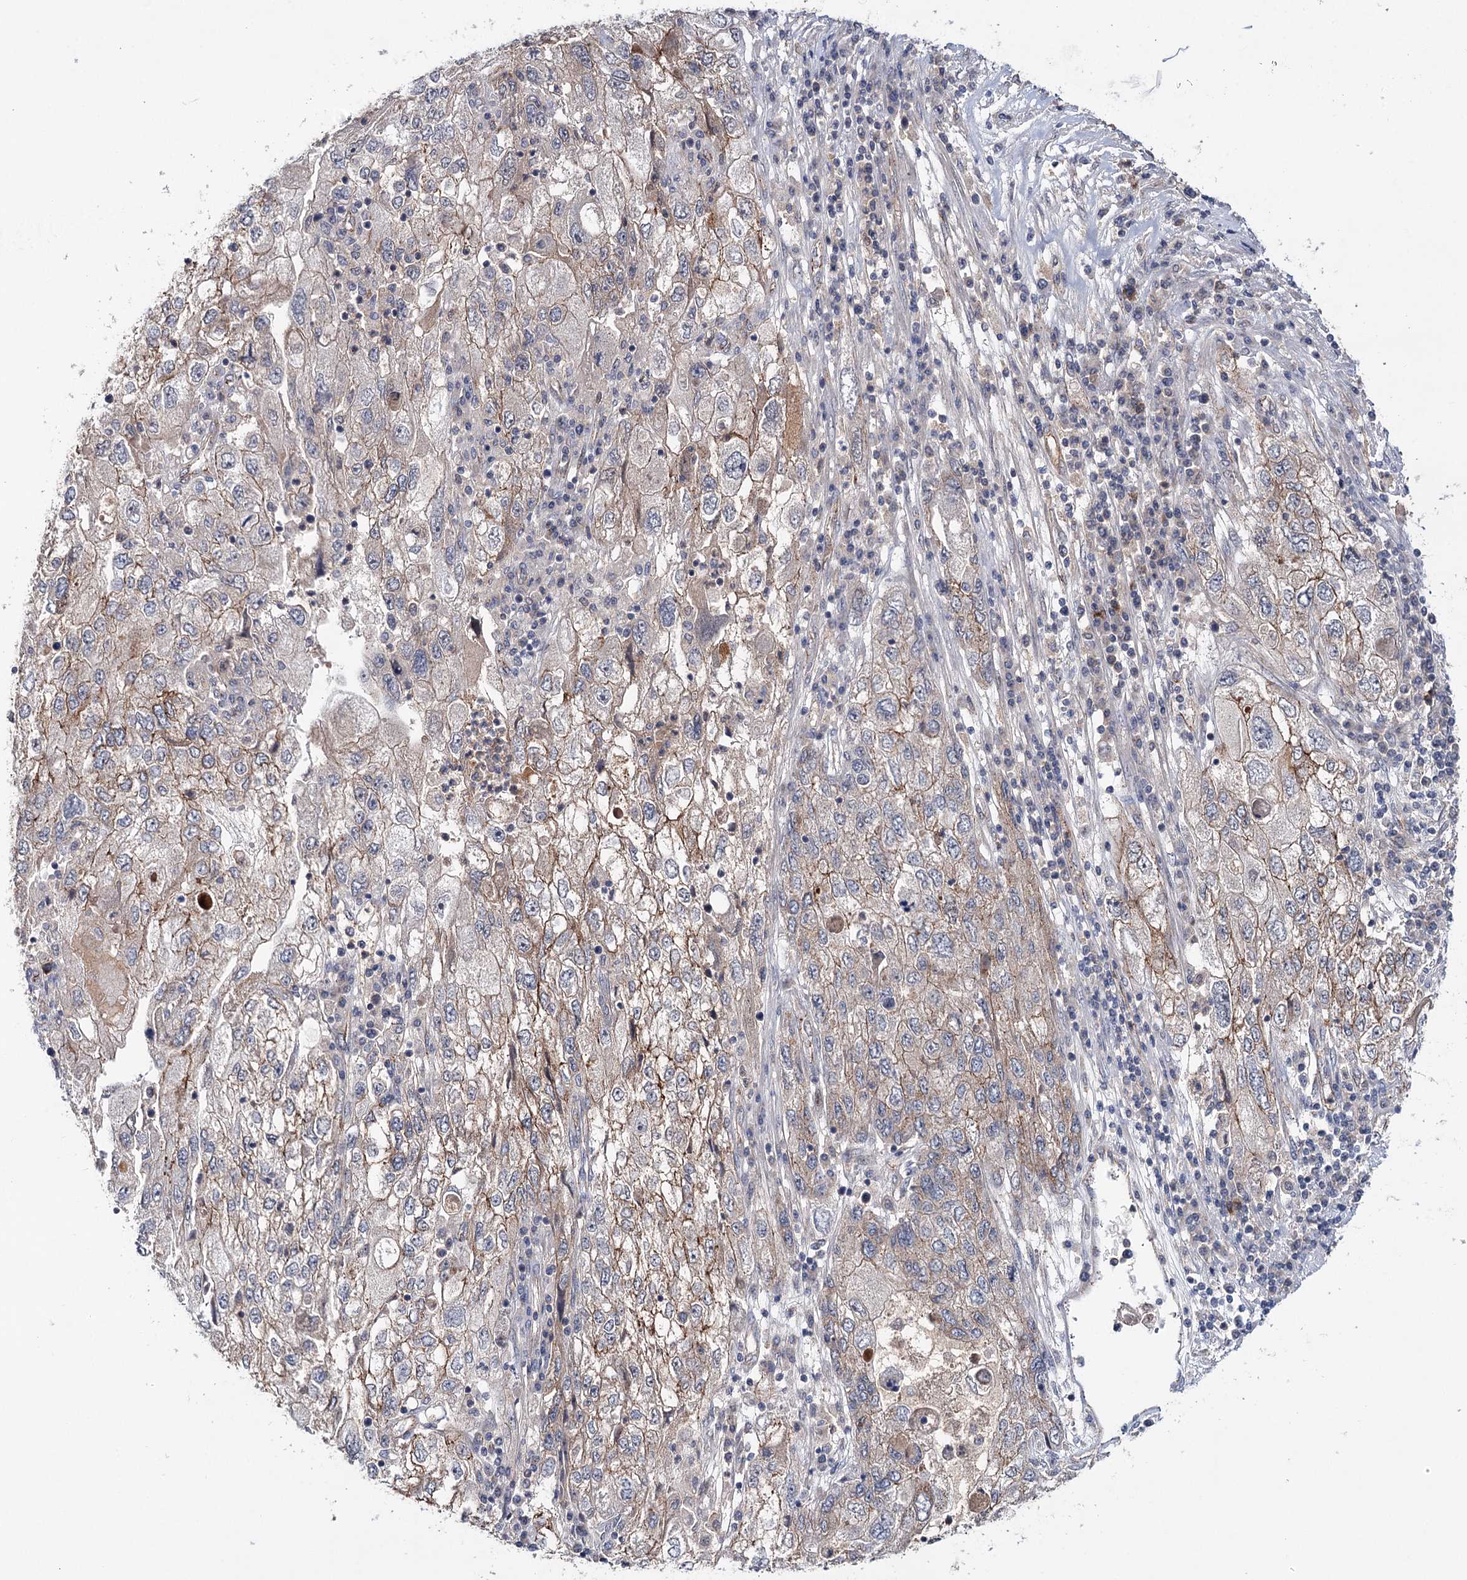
{"staining": {"intensity": "moderate", "quantity": "25%-75%", "location": "cytoplasmic/membranous"}, "tissue": "endometrial cancer", "cell_type": "Tumor cells", "image_type": "cancer", "snomed": [{"axis": "morphology", "description": "Adenocarcinoma, NOS"}, {"axis": "topography", "description": "Endometrium"}], "caption": "High-magnification brightfield microscopy of endometrial cancer (adenocarcinoma) stained with DAB (brown) and counterstained with hematoxylin (blue). tumor cells exhibit moderate cytoplasmic/membranous expression is present in about25%-75% of cells.", "gene": "PKP4", "patient": {"sex": "female", "age": 49}}